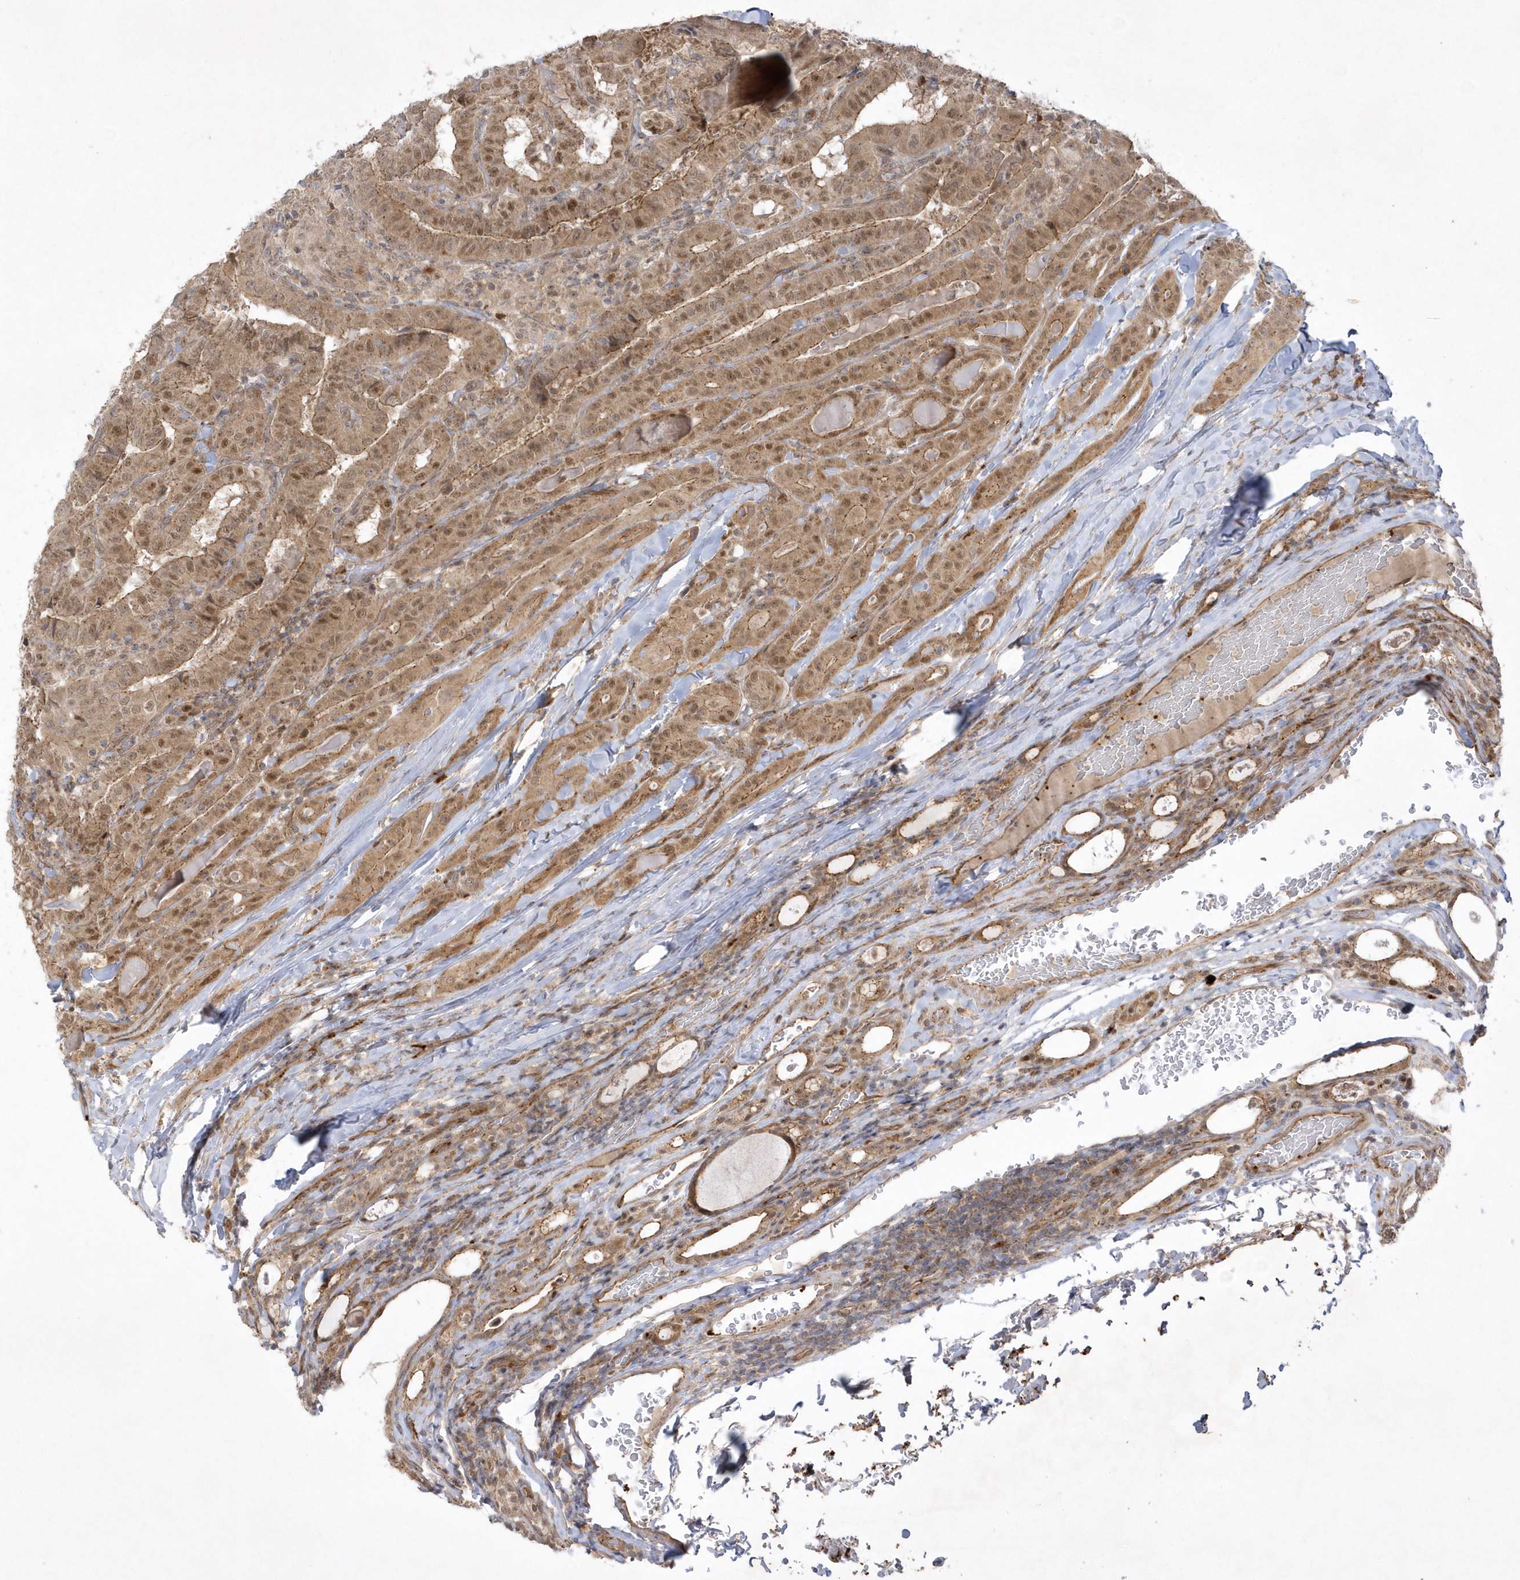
{"staining": {"intensity": "moderate", "quantity": ">75%", "location": "cytoplasmic/membranous,nuclear"}, "tissue": "thyroid cancer", "cell_type": "Tumor cells", "image_type": "cancer", "snomed": [{"axis": "morphology", "description": "Papillary adenocarcinoma, NOS"}, {"axis": "topography", "description": "Thyroid gland"}], "caption": "High-magnification brightfield microscopy of thyroid papillary adenocarcinoma stained with DAB (3,3'-diaminobenzidine) (brown) and counterstained with hematoxylin (blue). tumor cells exhibit moderate cytoplasmic/membranous and nuclear expression is appreciated in approximately>75% of cells. The staining was performed using DAB to visualize the protein expression in brown, while the nuclei were stained in blue with hematoxylin (Magnification: 20x).", "gene": "NAF1", "patient": {"sex": "female", "age": 72}}